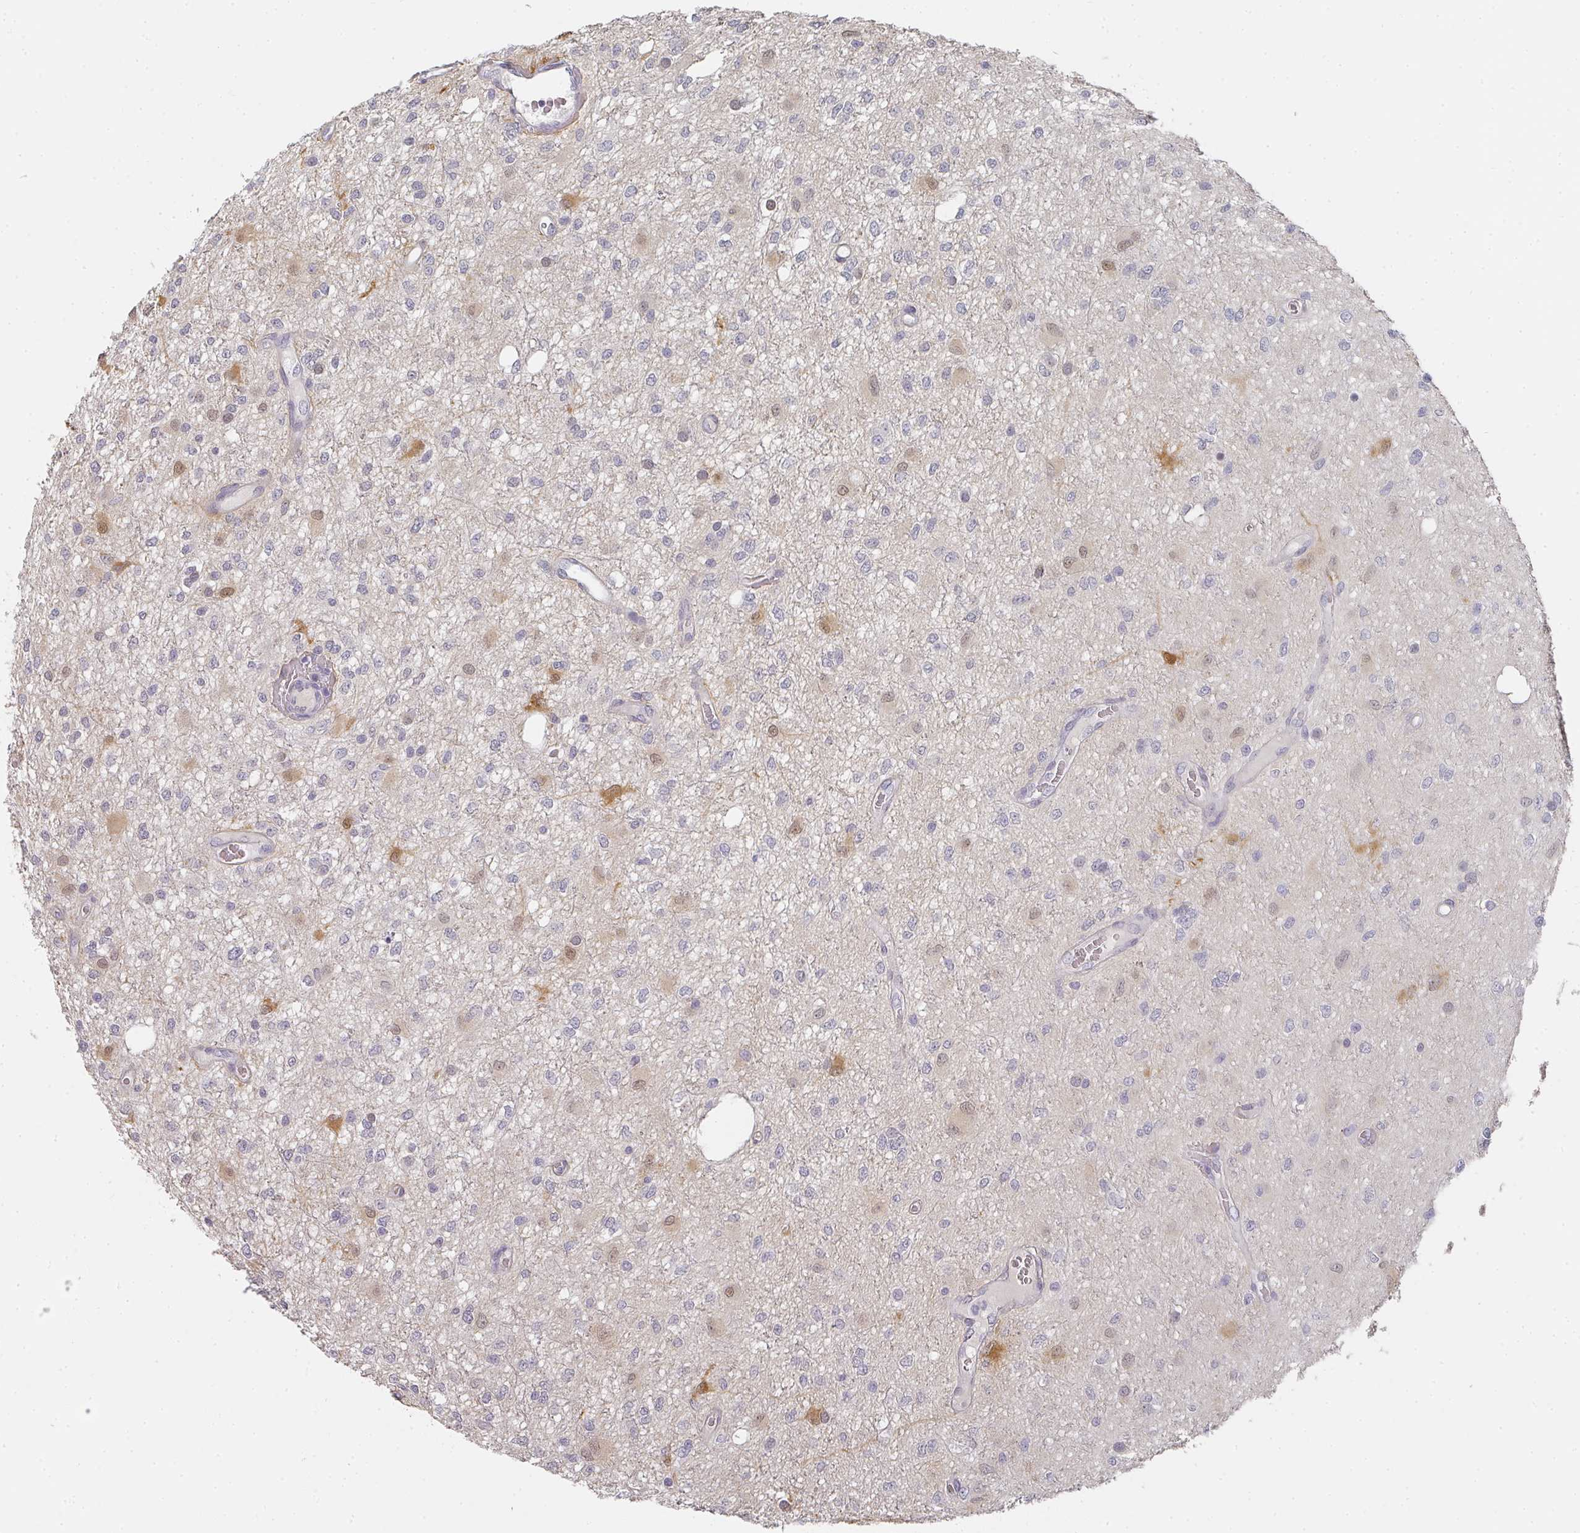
{"staining": {"intensity": "moderate", "quantity": "<25%", "location": "cytoplasmic/membranous"}, "tissue": "glioma", "cell_type": "Tumor cells", "image_type": "cancer", "snomed": [{"axis": "morphology", "description": "Glioma, malignant, Low grade"}, {"axis": "topography", "description": "Cerebellum"}], "caption": "Human glioma stained with a brown dye displays moderate cytoplasmic/membranous positive staining in about <25% of tumor cells.", "gene": "SHISA2", "patient": {"sex": "female", "age": 5}}